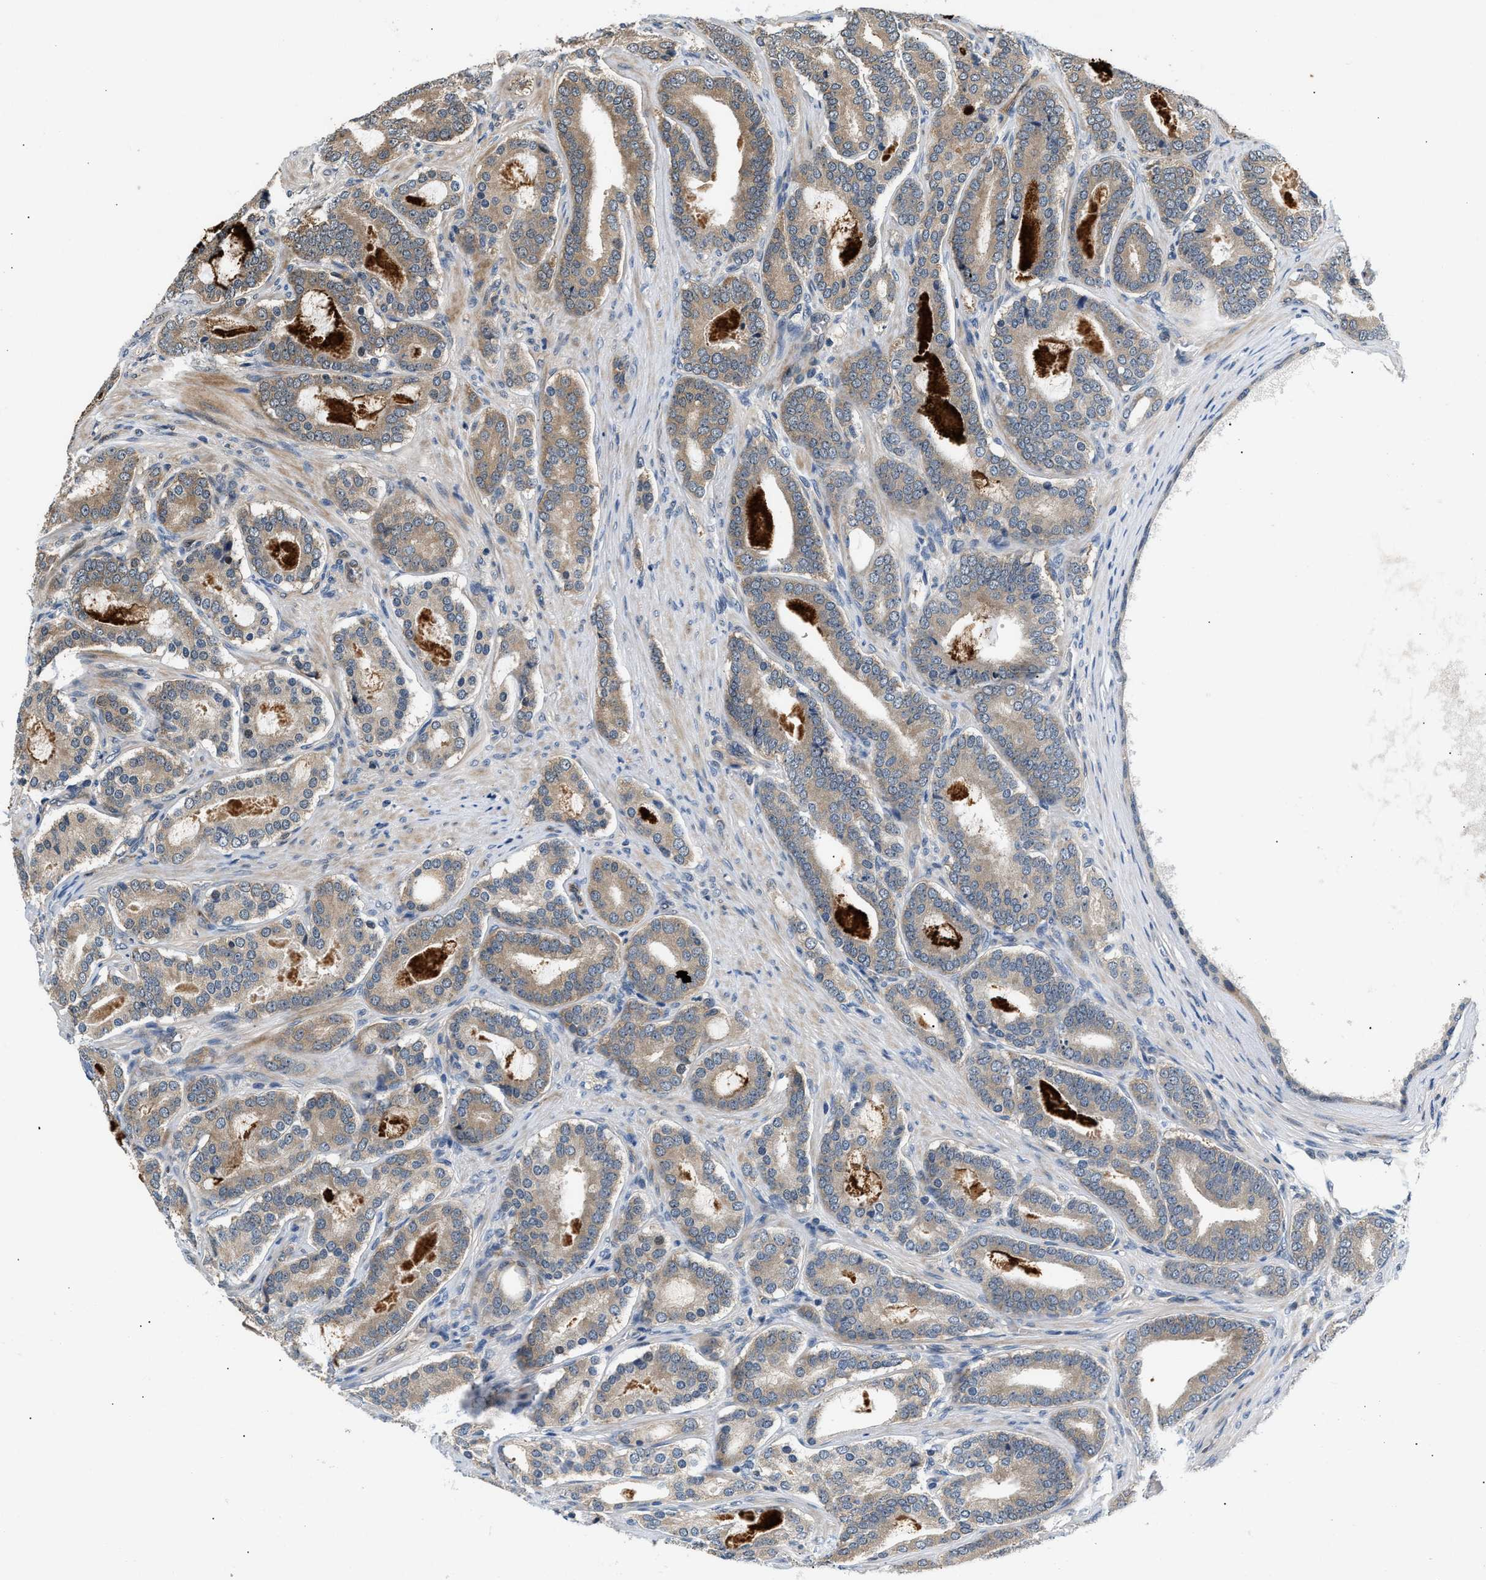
{"staining": {"intensity": "weak", "quantity": ">75%", "location": "cytoplasmic/membranous"}, "tissue": "prostate cancer", "cell_type": "Tumor cells", "image_type": "cancer", "snomed": [{"axis": "morphology", "description": "Adenocarcinoma, High grade"}, {"axis": "topography", "description": "Prostate"}], "caption": "Prostate cancer (adenocarcinoma (high-grade)) stained with immunohistochemistry exhibits weak cytoplasmic/membranous staining in about >75% of tumor cells.", "gene": "TUT7", "patient": {"sex": "male", "age": 60}}